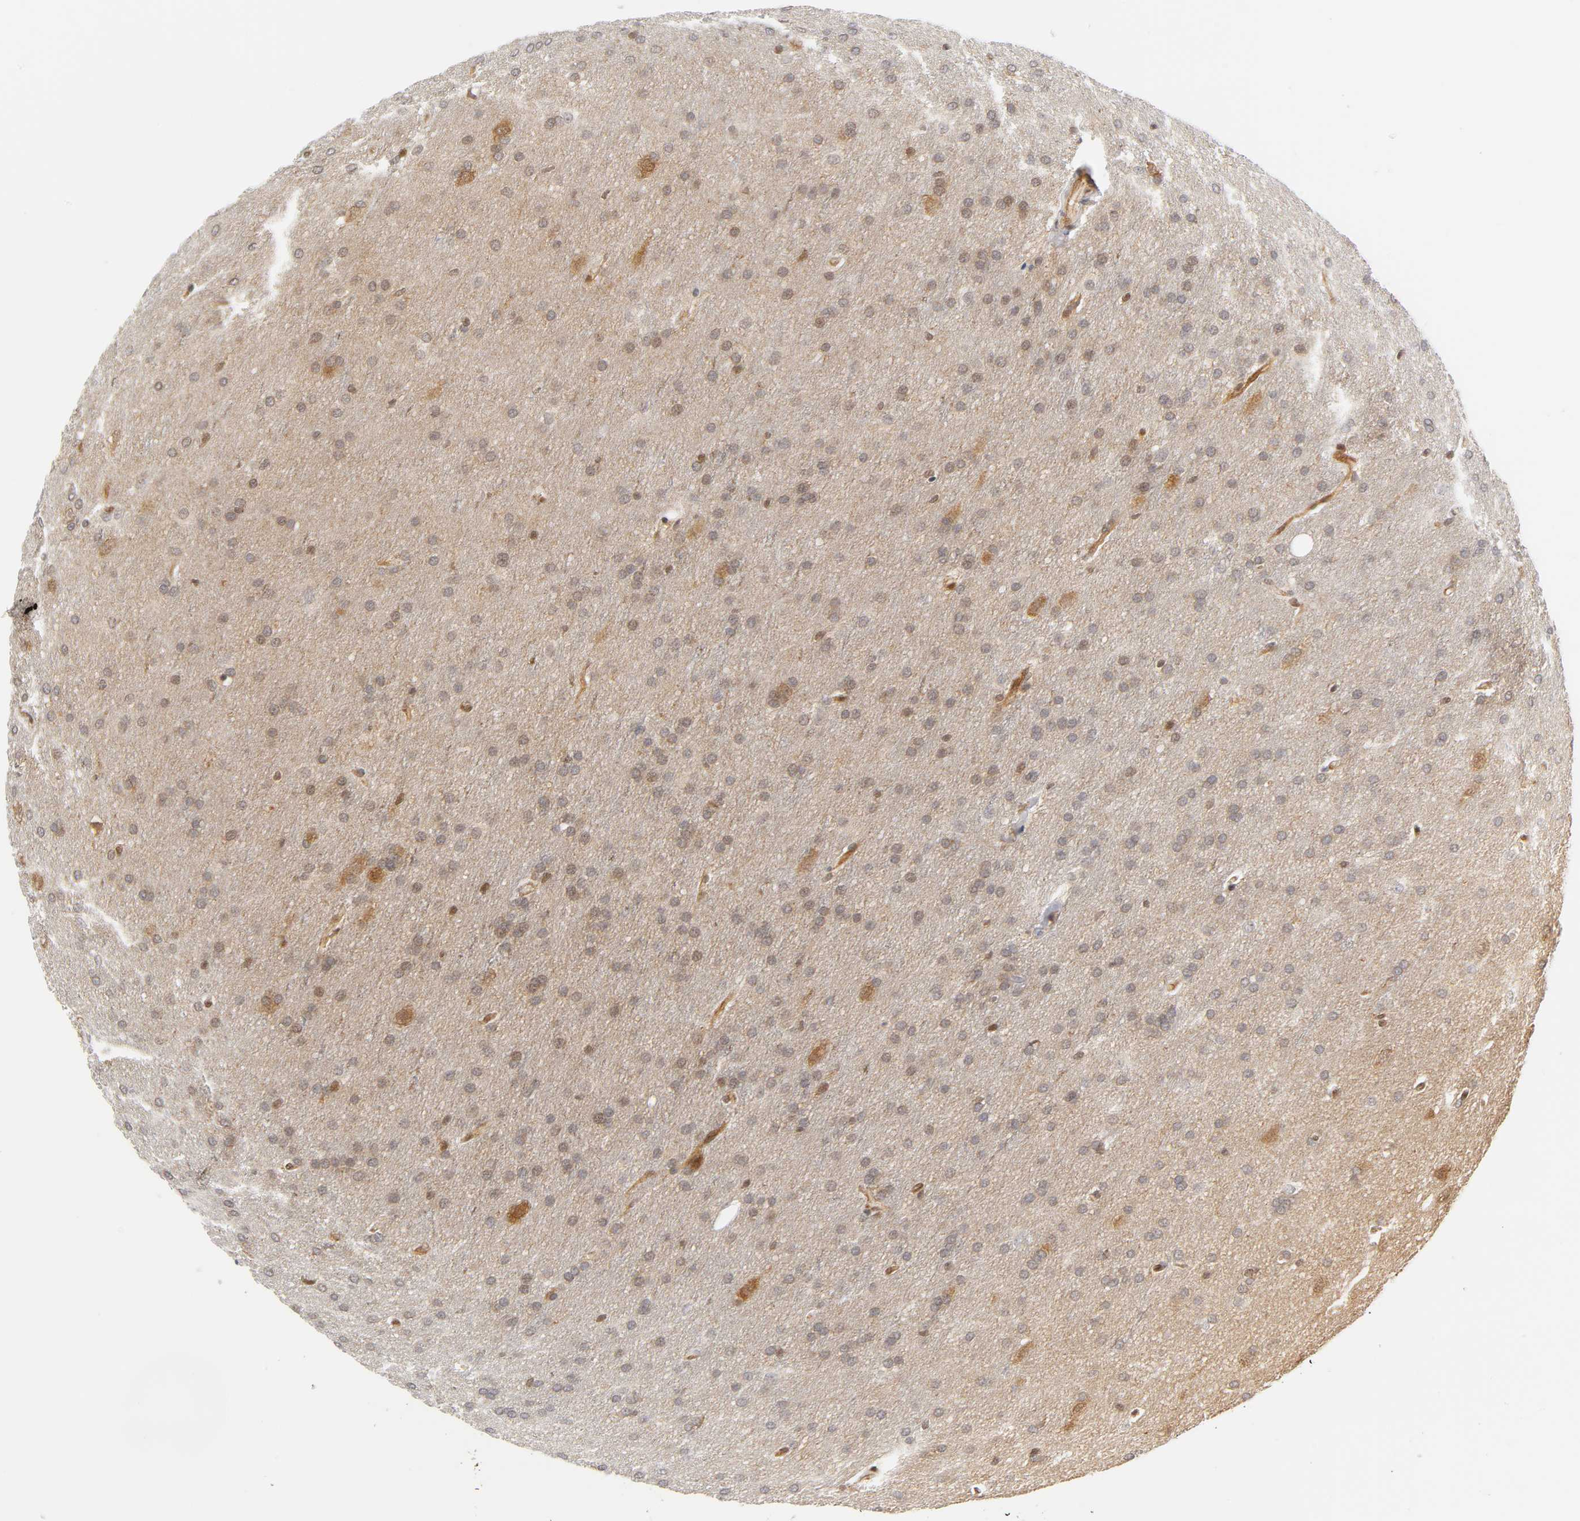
{"staining": {"intensity": "weak", "quantity": "25%-75%", "location": "cytoplasmic/membranous,nuclear"}, "tissue": "glioma", "cell_type": "Tumor cells", "image_type": "cancer", "snomed": [{"axis": "morphology", "description": "Glioma, malignant, Low grade"}, {"axis": "topography", "description": "Brain"}], "caption": "Human malignant glioma (low-grade) stained with a brown dye shows weak cytoplasmic/membranous and nuclear positive expression in approximately 25%-75% of tumor cells.", "gene": "CDC37", "patient": {"sex": "female", "age": 32}}